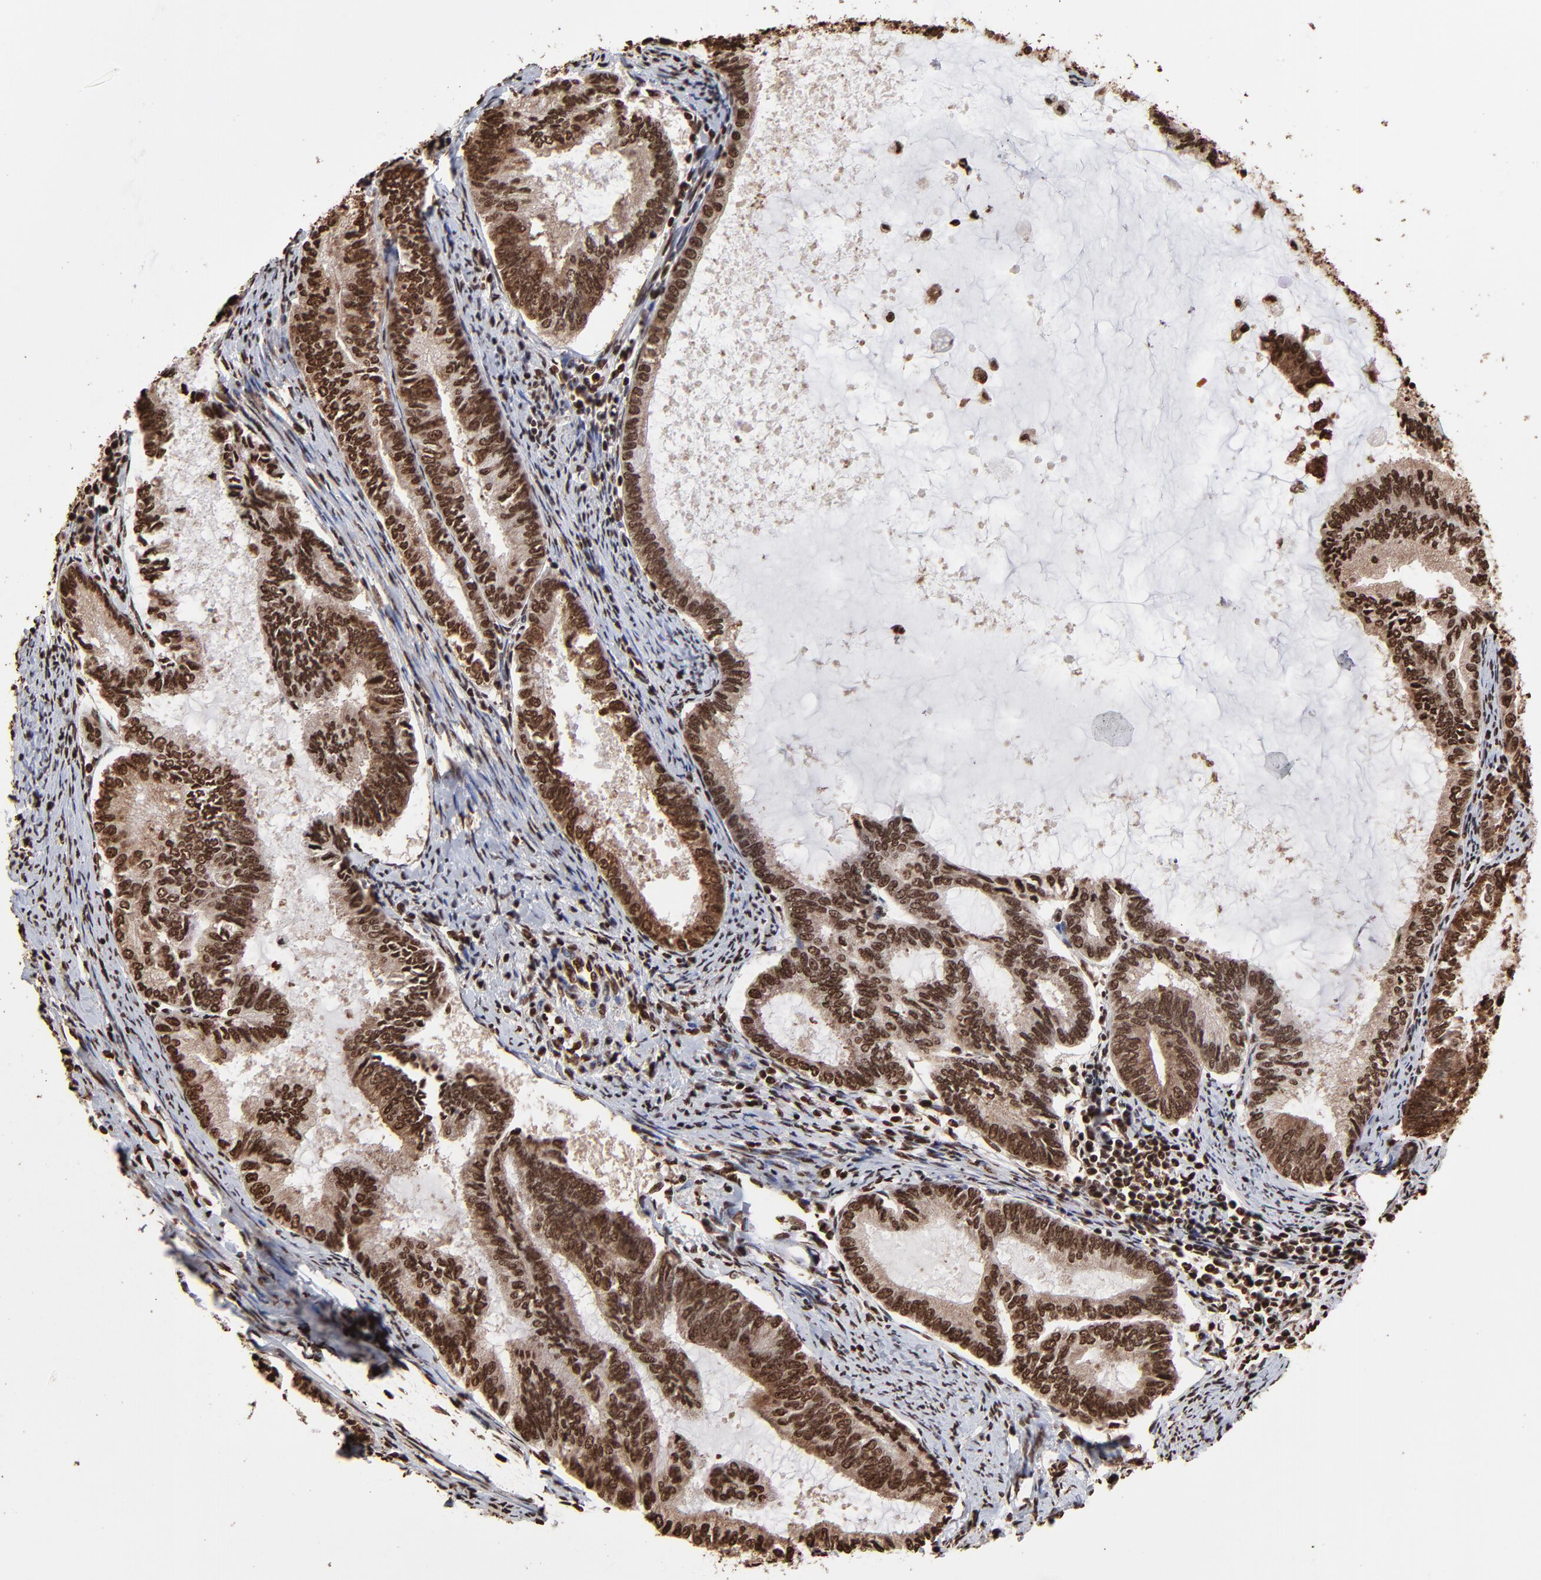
{"staining": {"intensity": "strong", "quantity": ">75%", "location": "cytoplasmic/membranous,nuclear"}, "tissue": "endometrial cancer", "cell_type": "Tumor cells", "image_type": "cancer", "snomed": [{"axis": "morphology", "description": "Adenocarcinoma, NOS"}, {"axis": "topography", "description": "Endometrium"}], "caption": "The micrograph displays staining of endometrial cancer (adenocarcinoma), revealing strong cytoplasmic/membranous and nuclear protein expression (brown color) within tumor cells. The protein of interest is stained brown, and the nuclei are stained in blue (DAB (3,3'-diaminobenzidine) IHC with brightfield microscopy, high magnification).", "gene": "ZNF544", "patient": {"sex": "female", "age": 86}}